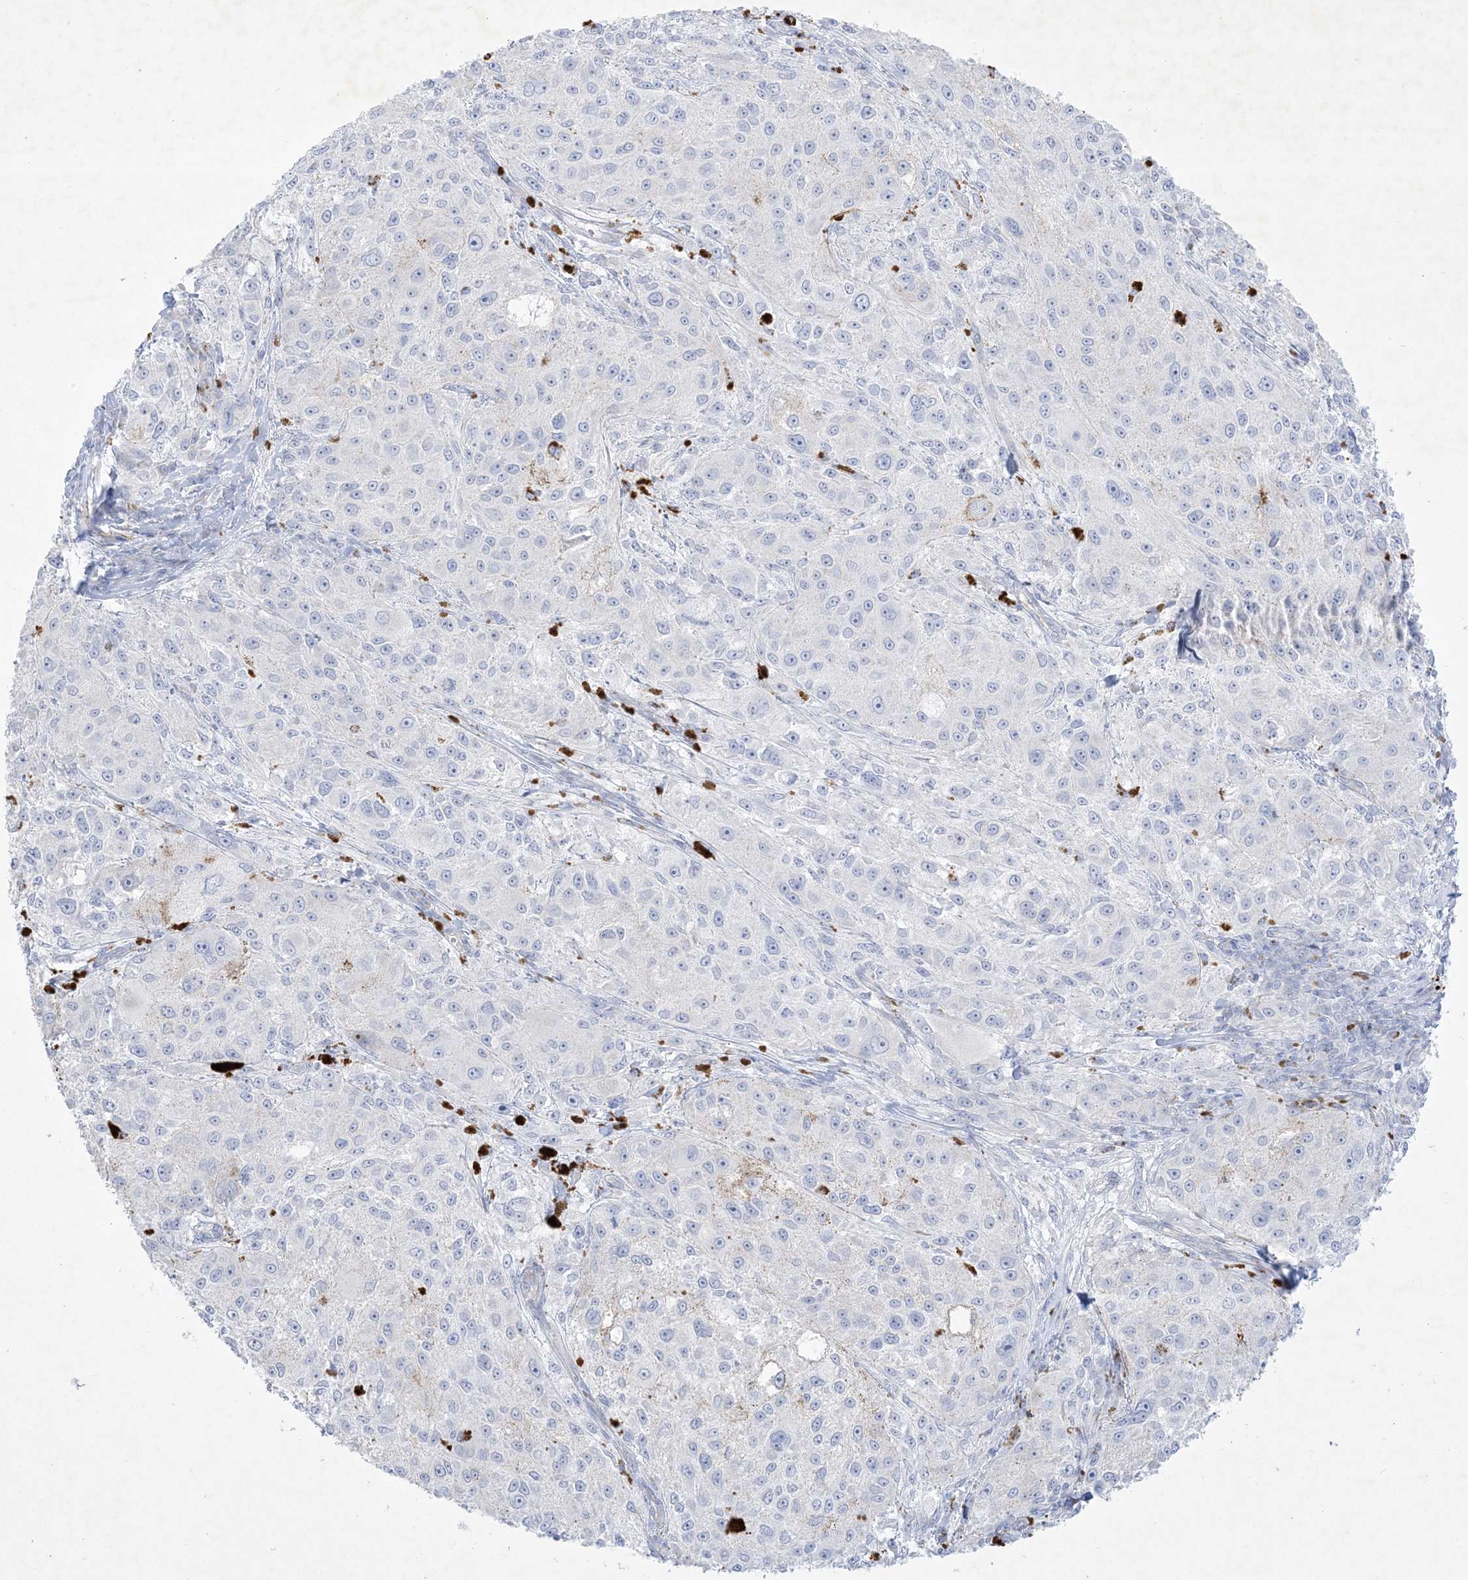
{"staining": {"intensity": "negative", "quantity": "none", "location": "none"}, "tissue": "melanoma", "cell_type": "Tumor cells", "image_type": "cancer", "snomed": [{"axis": "morphology", "description": "Necrosis, NOS"}, {"axis": "morphology", "description": "Malignant melanoma, NOS"}, {"axis": "topography", "description": "Skin"}], "caption": "An image of human malignant melanoma is negative for staining in tumor cells.", "gene": "B3GNT7", "patient": {"sex": "female", "age": 87}}